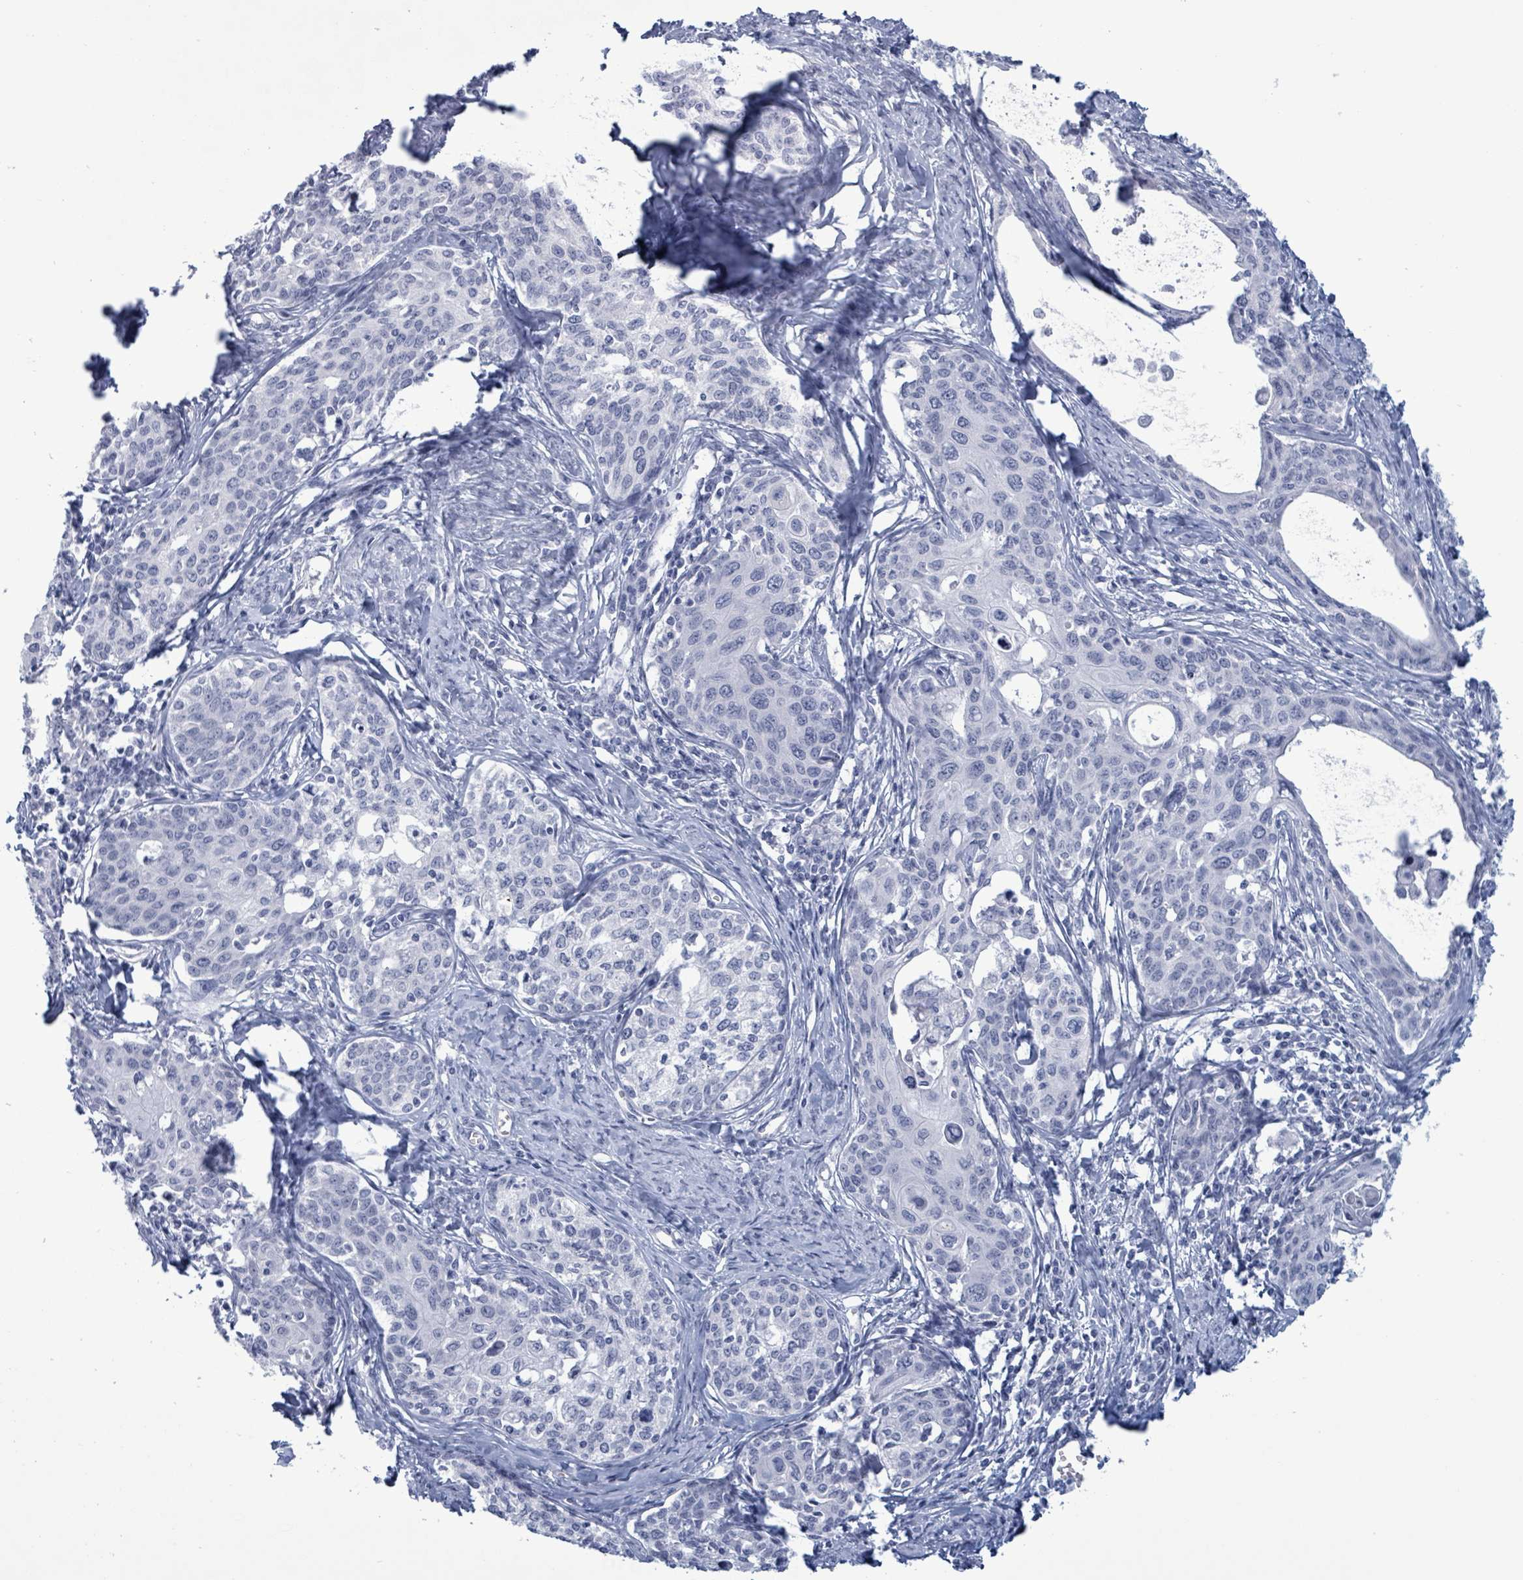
{"staining": {"intensity": "negative", "quantity": "none", "location": "none"}, "tissue": "cervical cancer", "cell_type": "Tumor cells", "image_type": "cancer", "snomed": [{"axis": "morphology", "description": "Squamous cell carcinoma, NOS"}, {"axis": "morphology", "description": "Adenocarcinoma, NOS"}, {"axis": "topography", "description": "Cervix"}], "caption": "The histopathology image shows no significant positivity in tumor cells of cervical squamous cell carcinoma. (DAB (3,3'-diaminobenzidine) immunohistochemistry, high magnification).", "gene": "ZNF771", "patient": {"sex": "female", "age": 52}}